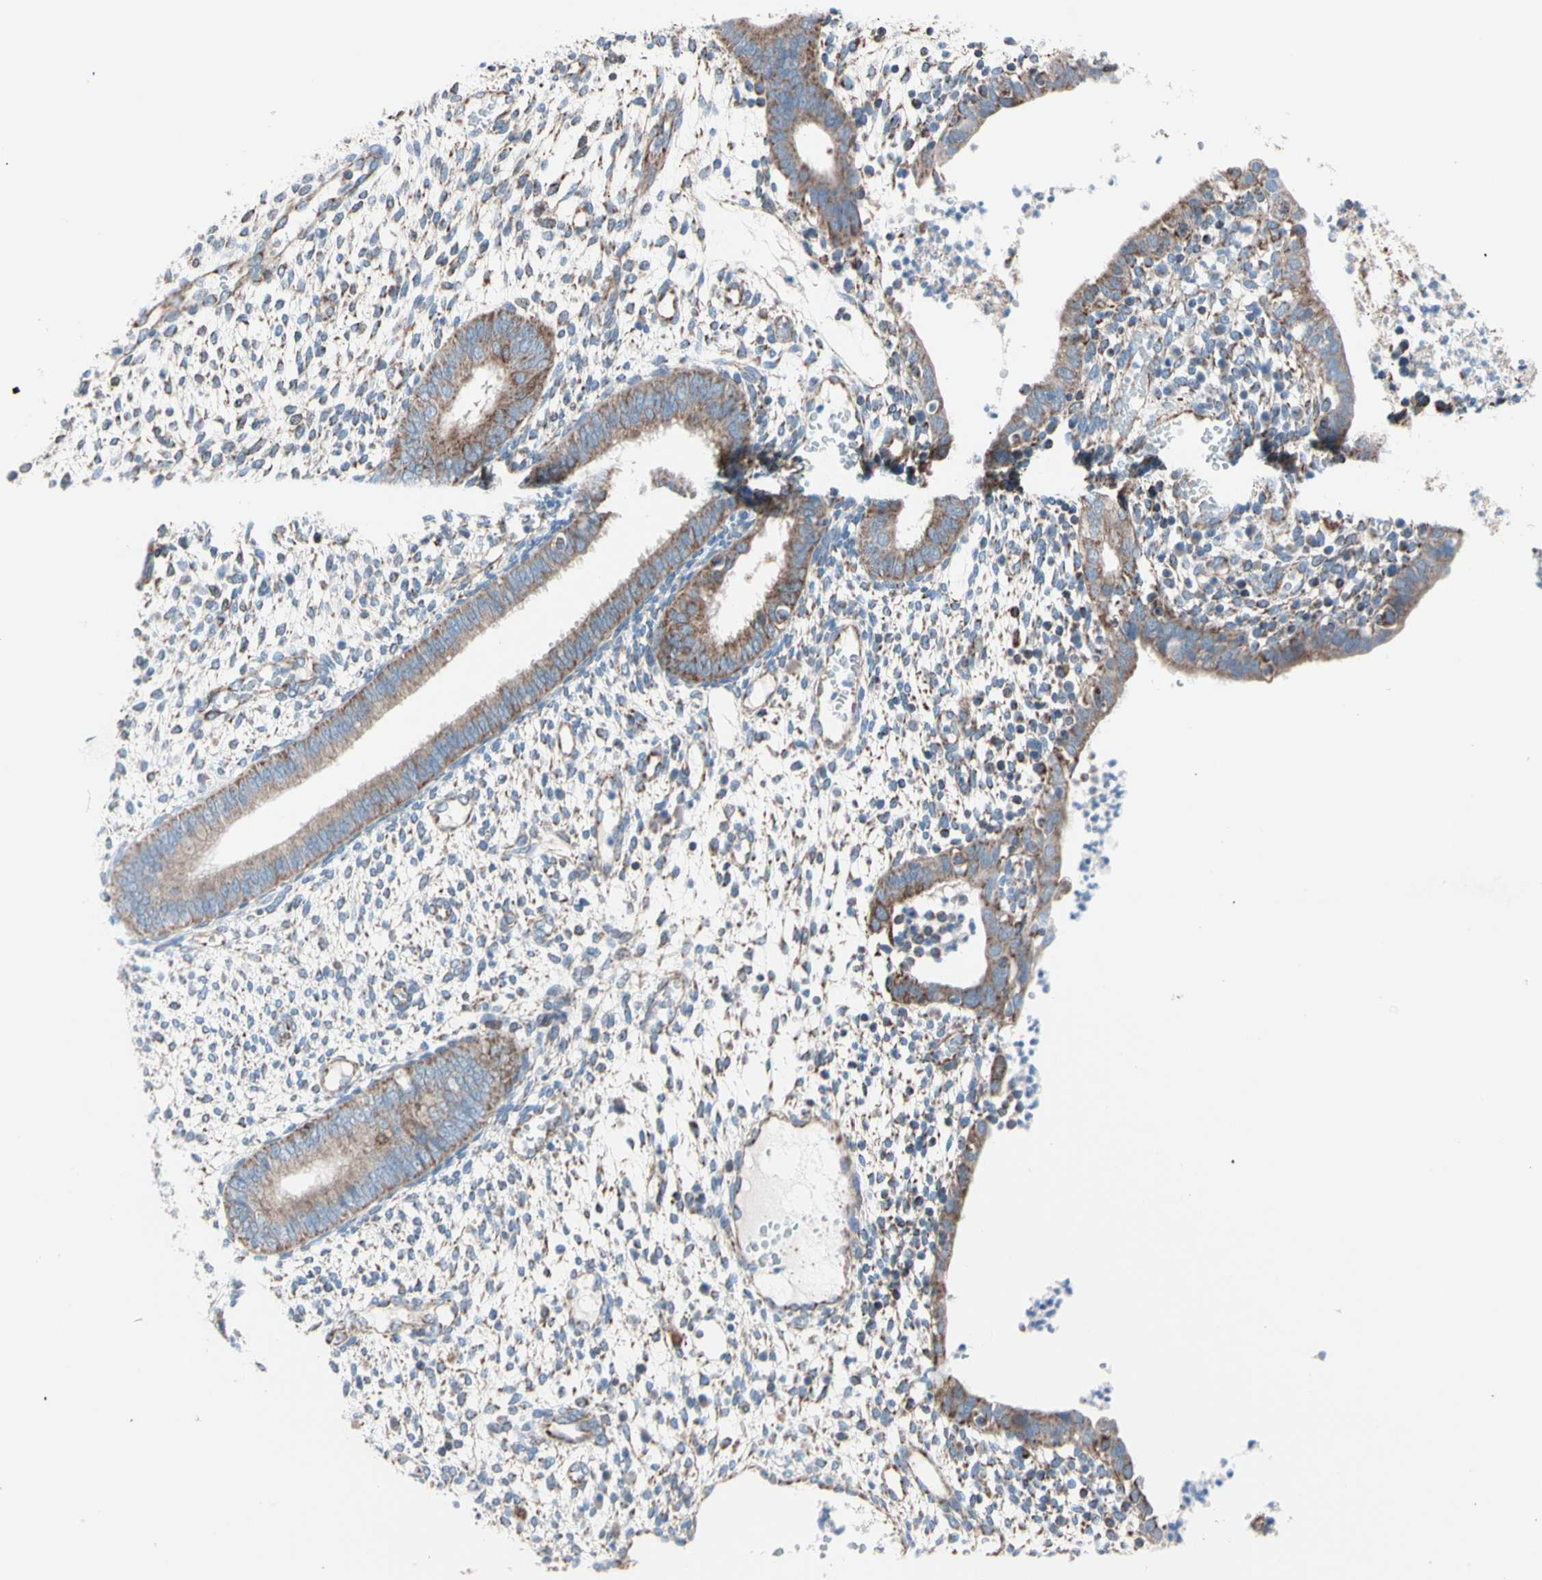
{"staining": {"intensity": "moderate", "quantity": "<25%", "location": "cytoplasmic/membranous"}, "tissue": "endometrium", "cell_type": "Cells in endometrial stroma", "image_type": "normal", "snomed": [{"axis": "morphology", "description": "Normal tissue, NOS"}, {"axis": "topography", "description": "Endometrium"}], "caption": "Protein staining demonstrates moderate cytoplasmic/membranous staining in about <25% of cells in endometrial stroma in unremarkable endometrium. (DAB = brown stain, brightfield microscopy at high magnification).", "gene": "HK1", "patient": {"sex": "female", "age": 35}}